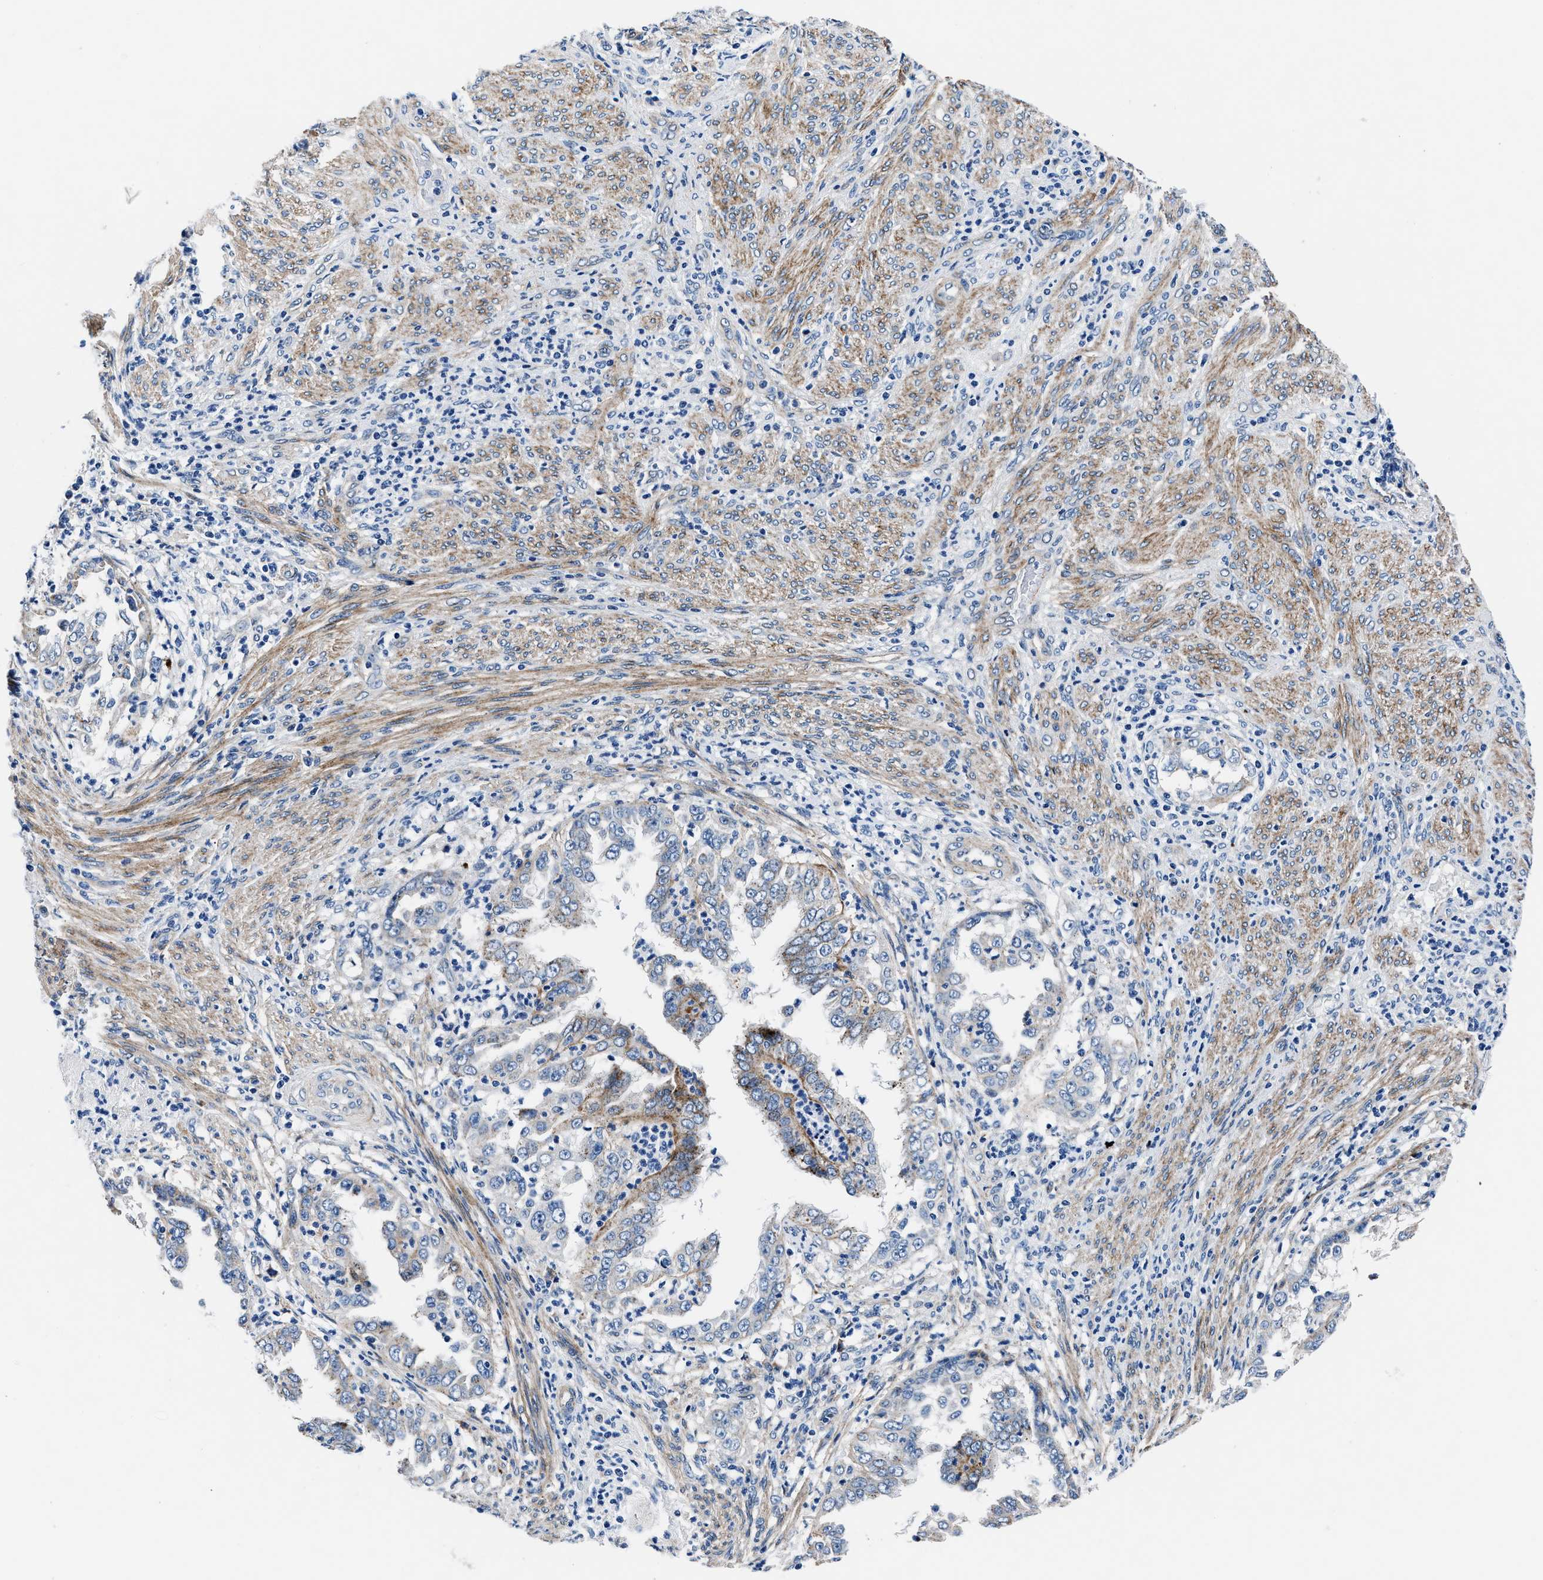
{"staining": {"intensity": "moderate", "quantity": "25%-75%", "location": "cytoplasmic/membranous"}, "tissue": "endometrial cancer", "cell_type": "Tumor cells", "image_type": "cancer", "snomed": [{"axis": "morphology", "description": "Adenocarcinoma, NOS"}, {"axis": "topography", "description": "Endometrium"}], "caption": "Endometrial cancer was stained to show a protein in brown. There is medium levels of moderate cytoplasmic/membranous staining in about 25%-75% of tumor cells.", "gene": "DAG1", "patient": {"sex": "female", "age": 85}}